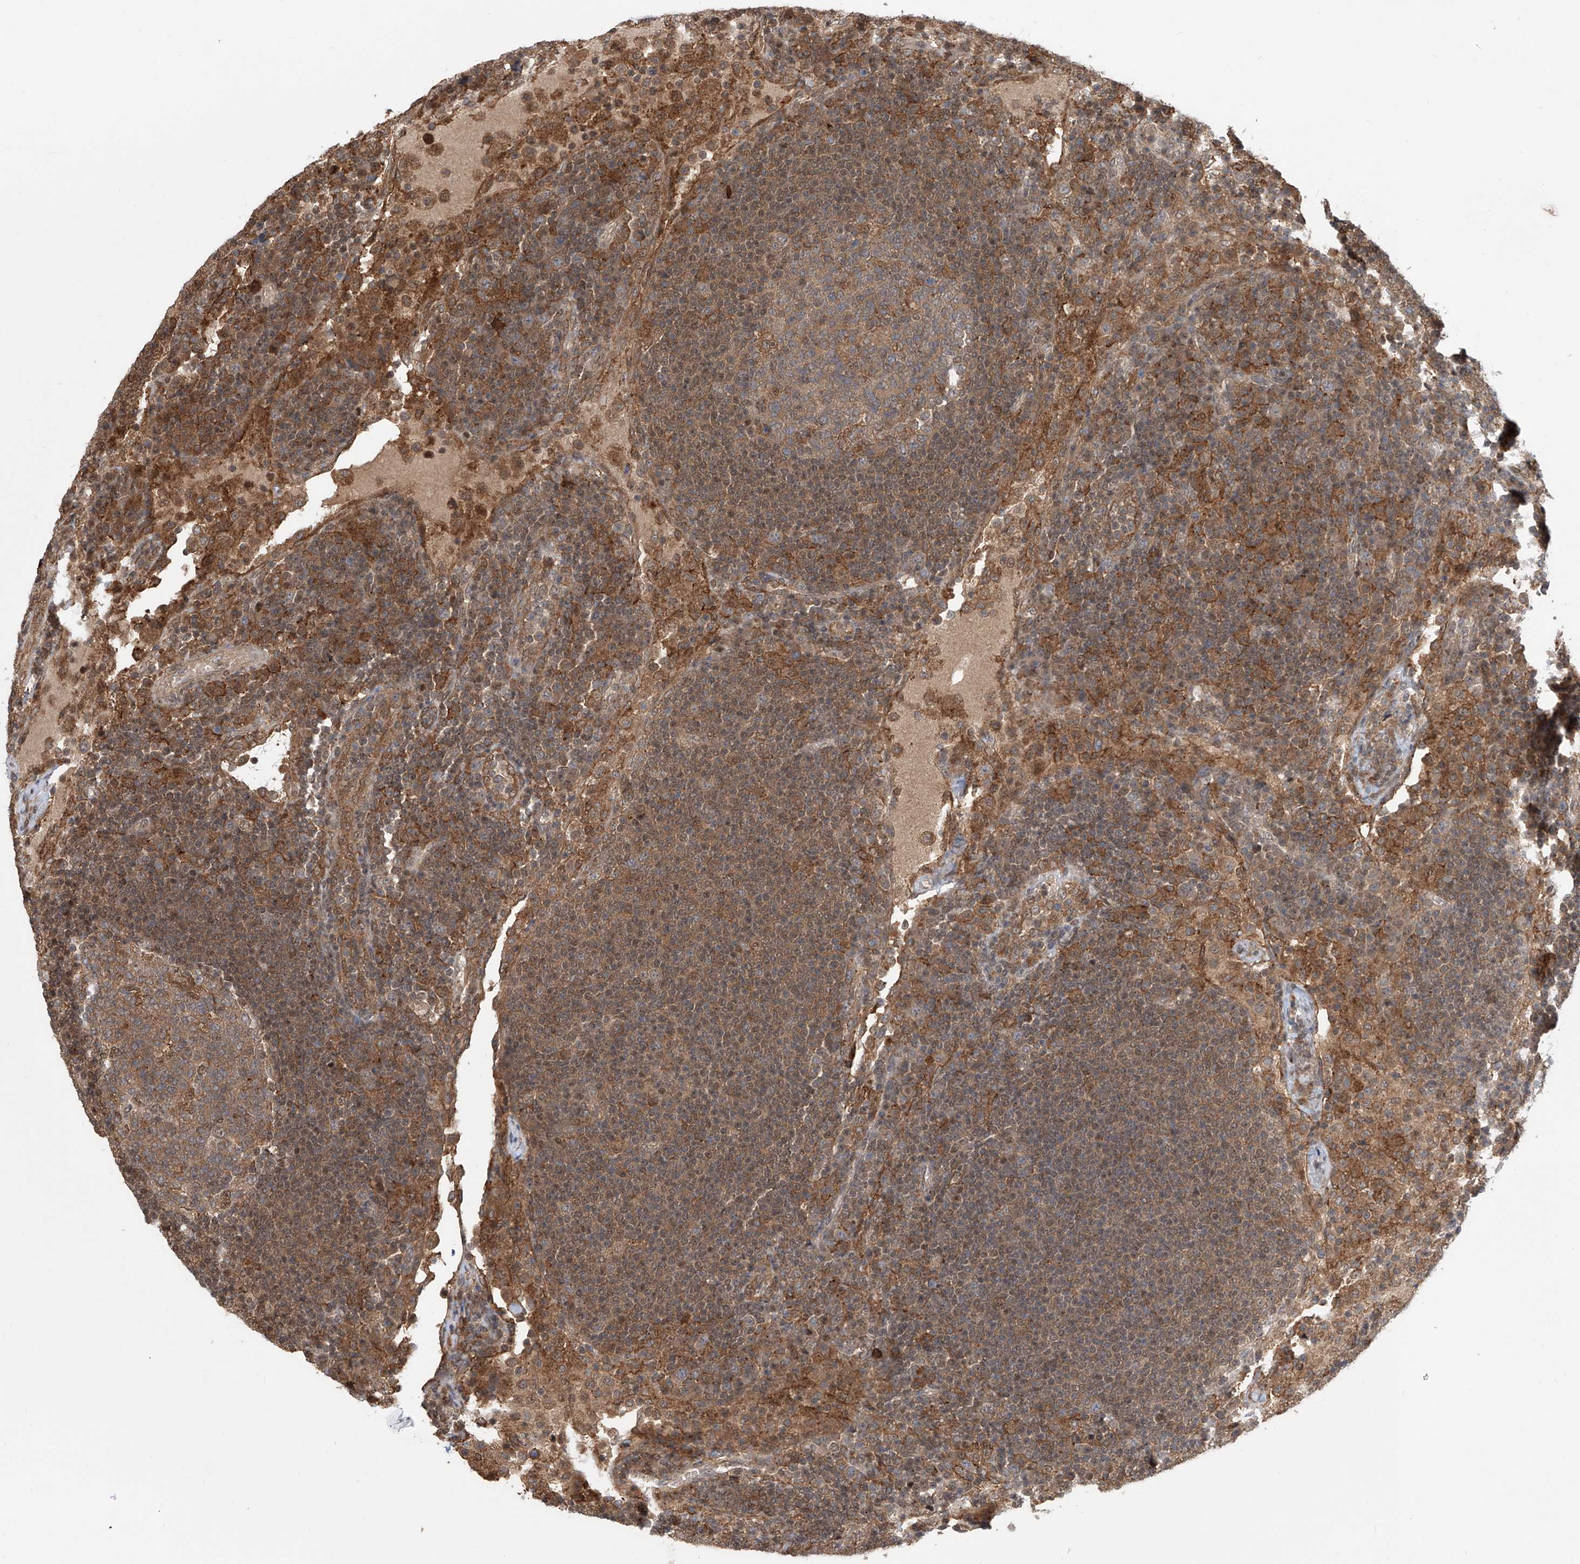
{"staining": {"intensity": "moderate", "quantity": "<25%", "location": "cytoplasmic/membranous,nuclear"}, "tissue": "lymph node", "cell_type": "Germinal center cells", "image_type": "normal", "snomed": [{"axis": "morphology", "description": "Normal tissue, NOS"}, {"axis": "topography", "description": "Lymph node"}], "caption": "Protein analysis of benign lymph node demonstrates moderate cytoplasmic/membranous,nuclear staining in approximately <25% of germinal center cells.", "gene": "HOXC8", "patient": {"sex": "female", "age": 53}}